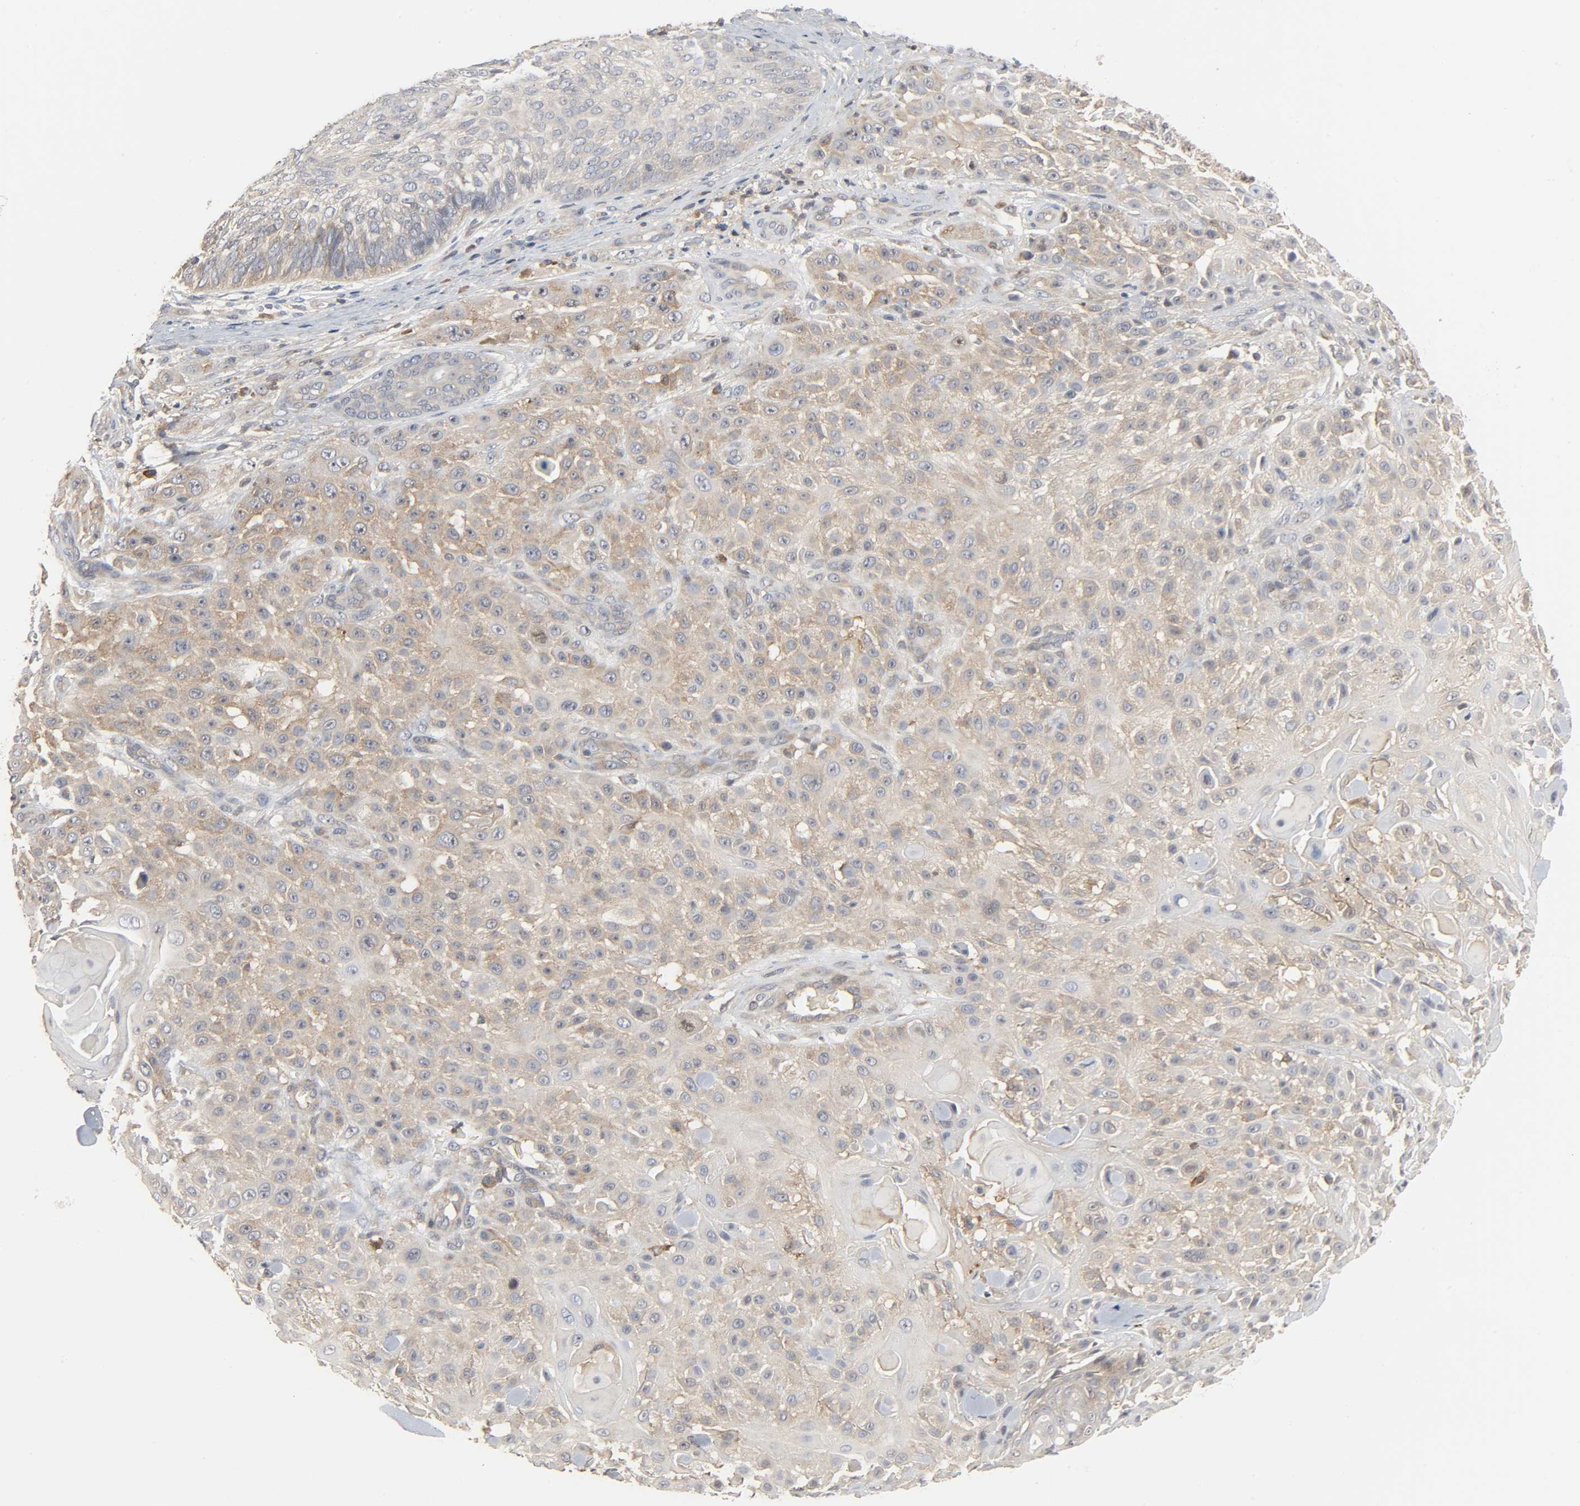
{"staining": {"intensity": "moderate", "quantity": ">75%", "location": "cytoplasmic/membranous,nuclear"}, "tissue": "skin cancer", "cell_type": "Tumor cells", "image_type": "cancer", "snomed": [{"axis": "morphology", "description": "Squamous cell carcinoma, NOS"}, {"axis": "topography", "description": "Skin"}], "caption": "Brown immunohistochemical staining in skin cancer (squamous cell carcinoma) displays moderate cytoplasmic/membranous and nuclear expression in about >75% of tumor cells. Using DAB (brown) and hematoxylin (blue) stains, captured at high magnification using brightfield microscopy.", "gene": "PLEKHA2", "patient": {"sex": "female", "age": 42}}